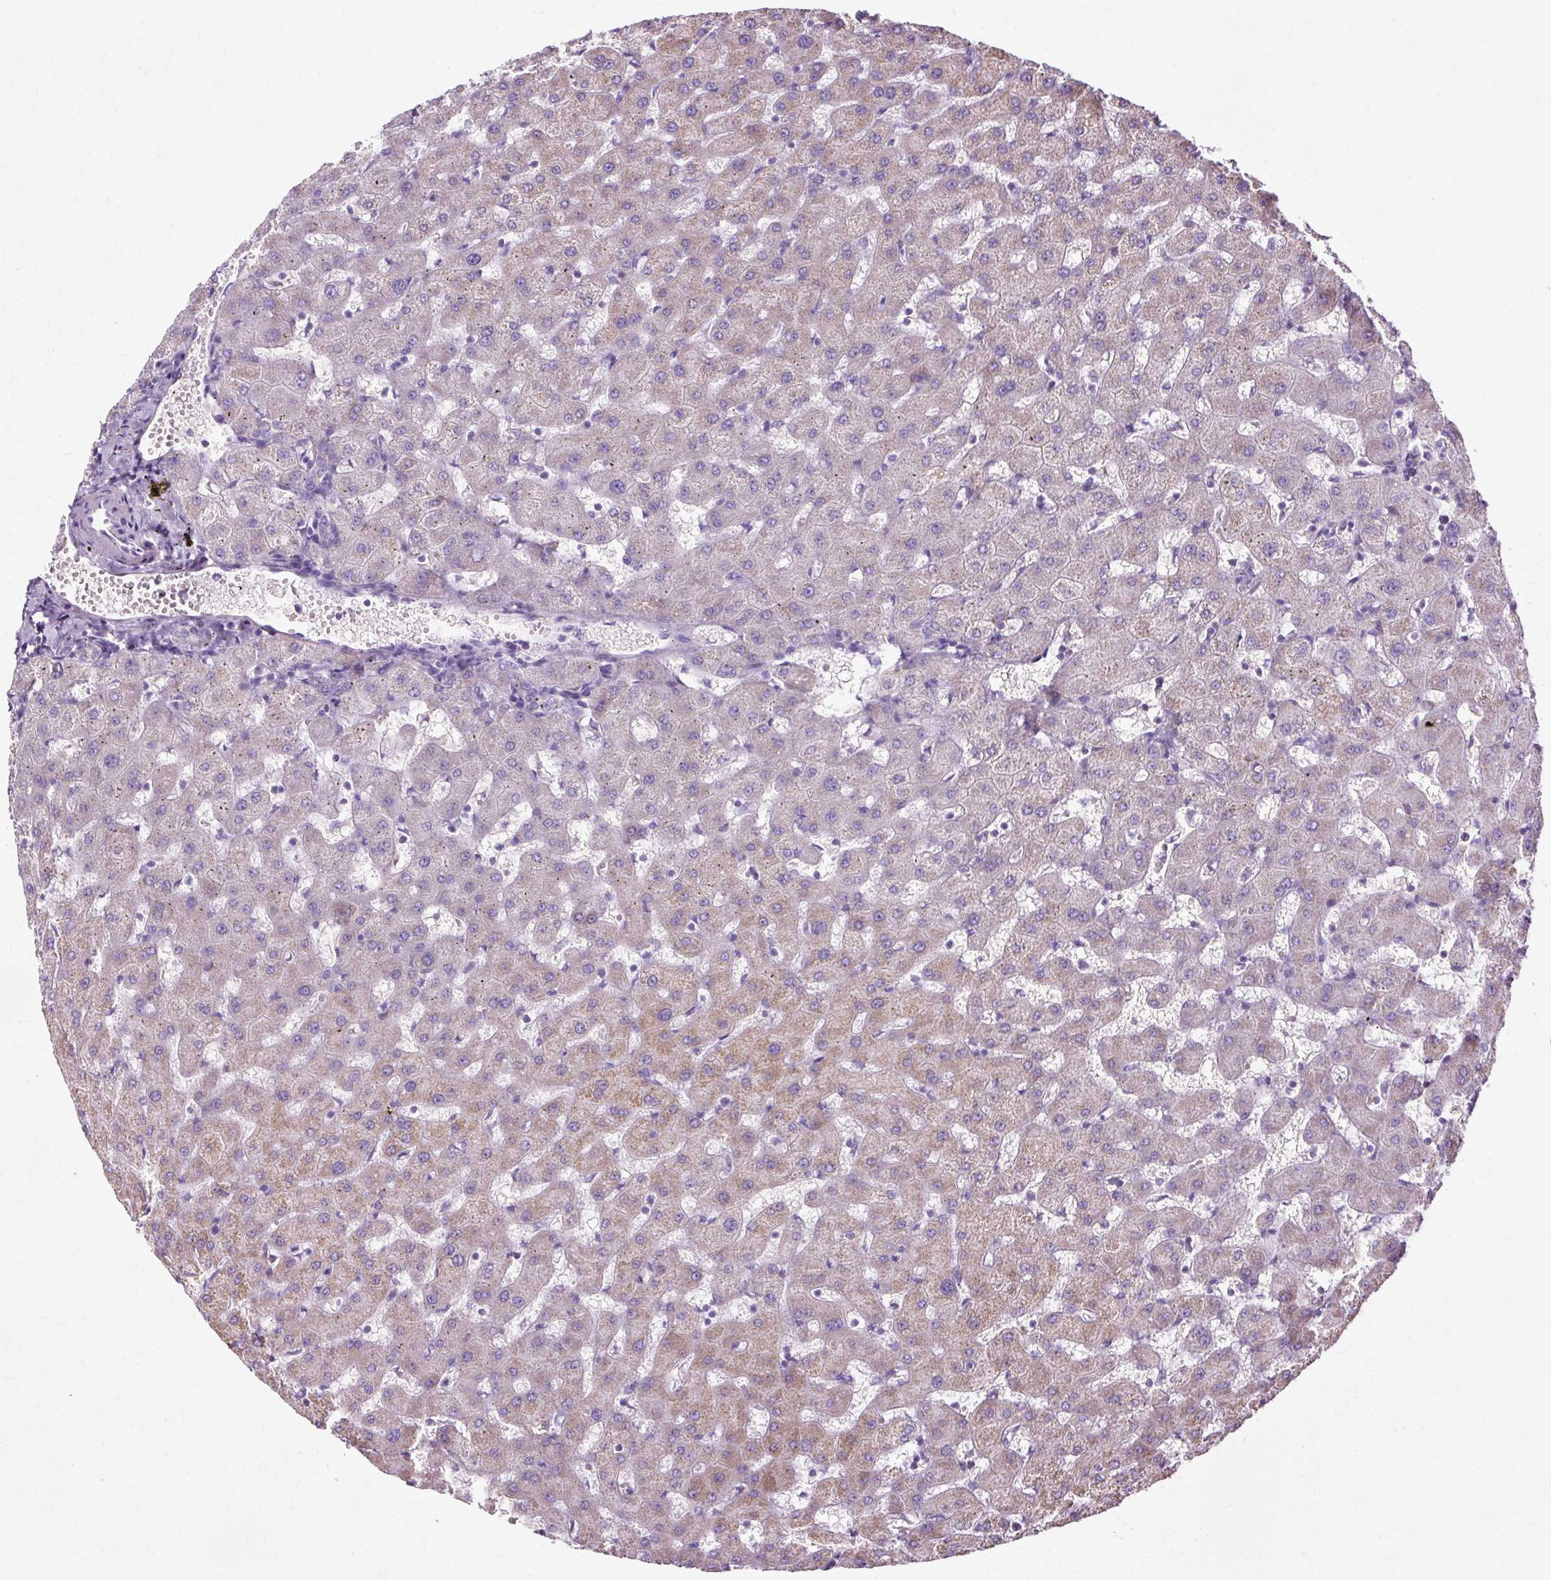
{"staining": {"intensity": "strong", "quantity": "<25%", "location": "cytoplasmic/membranous"}, "tissue": "liver", "cell_type": "Cholangiocytes", "image_type": "normal", "snomed": [{"axis": "morphology", "description": "Normal tissue, NOS"}, {"axis": "topography", "description": "Liver"}], "caption": "Brown immunohistochemical staining in normal human liver shows strong cytoplasmic/membranous positivity in about <25% of cholangiocytes. (DAB IHC with brightfield microscopy, high magnification).", "gene": "DLAT", "patient": {"sex": "female", "age": 63}}